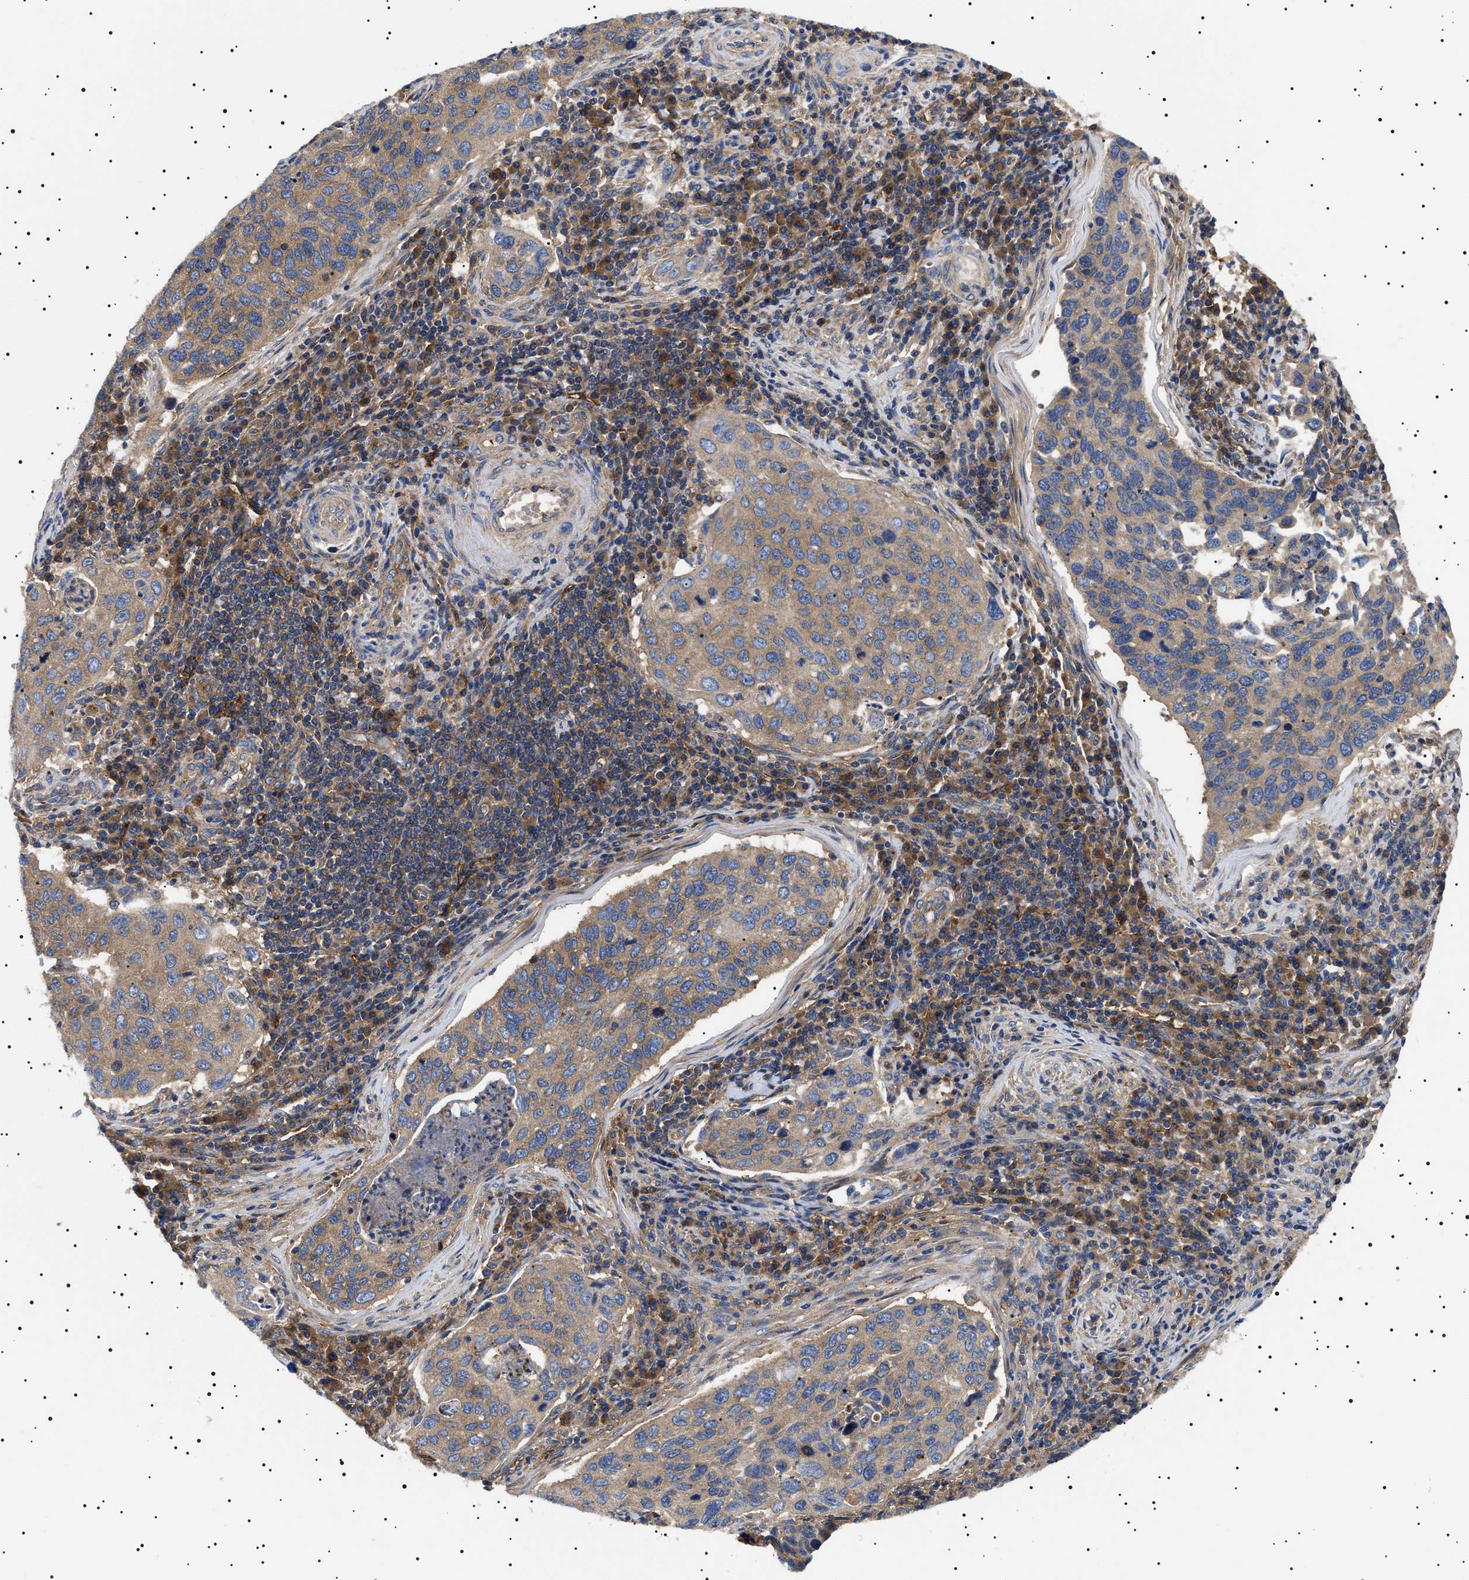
{"staining": {"intensity": "weak", "quantity": ">75%", "location": "cytoplasmic/membranous"}, "tissue": "cervical cancer", "cell_type": "Tumor cells", "image_type": "cancer", "snomed": [{"axis": "morphology", "description": "Squamous cell carcinoma, NOS"}, {"axis": "topography", "description": "Cervix"}], "caption": "There is low levels of weak cytoplasmic/membranous expression in tumor cells of squamous cell carcinoma (cervical), as demonstrated by immunohistochemical staining (brown color).", "gene": "TPP2", "patient": {"sex": "female", "age": 53}}